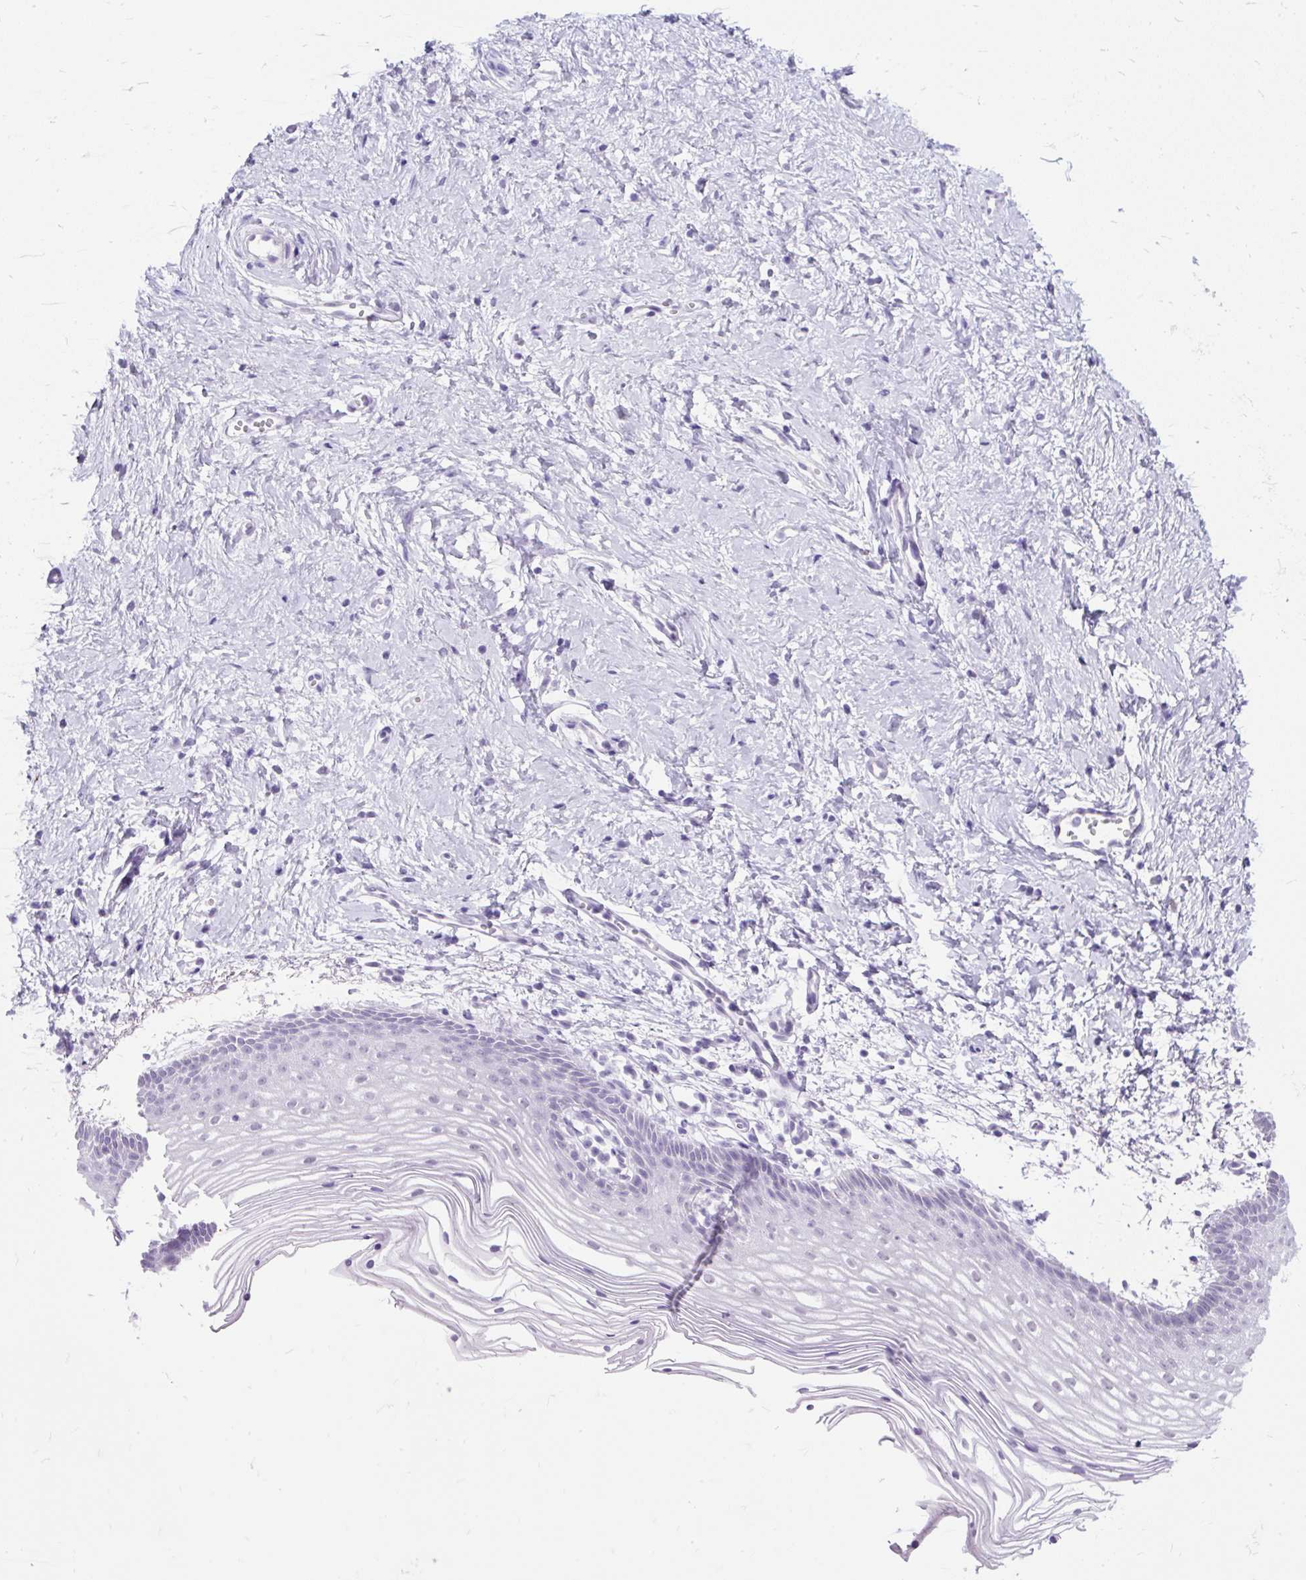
{"staining": {"intensity": "negative", "quantity": "none", "location": "none"}, "tissue": "vagina", "cell_type": "Squamous epithelial cells", "image_type": "normal", "snomed": [{"axis": "morphology", "description": "Normal tissue, NOS"}, {"axis": "topography", "description": "Vagina"}], "caption": "Immunohistochemistry photomicrograph of normal vagina stained for a protein (brown), which displays no staining in squamous epithelial cells.", "gene": "SCGB1A1", "patient": {"sex": "female", "age": 56}}